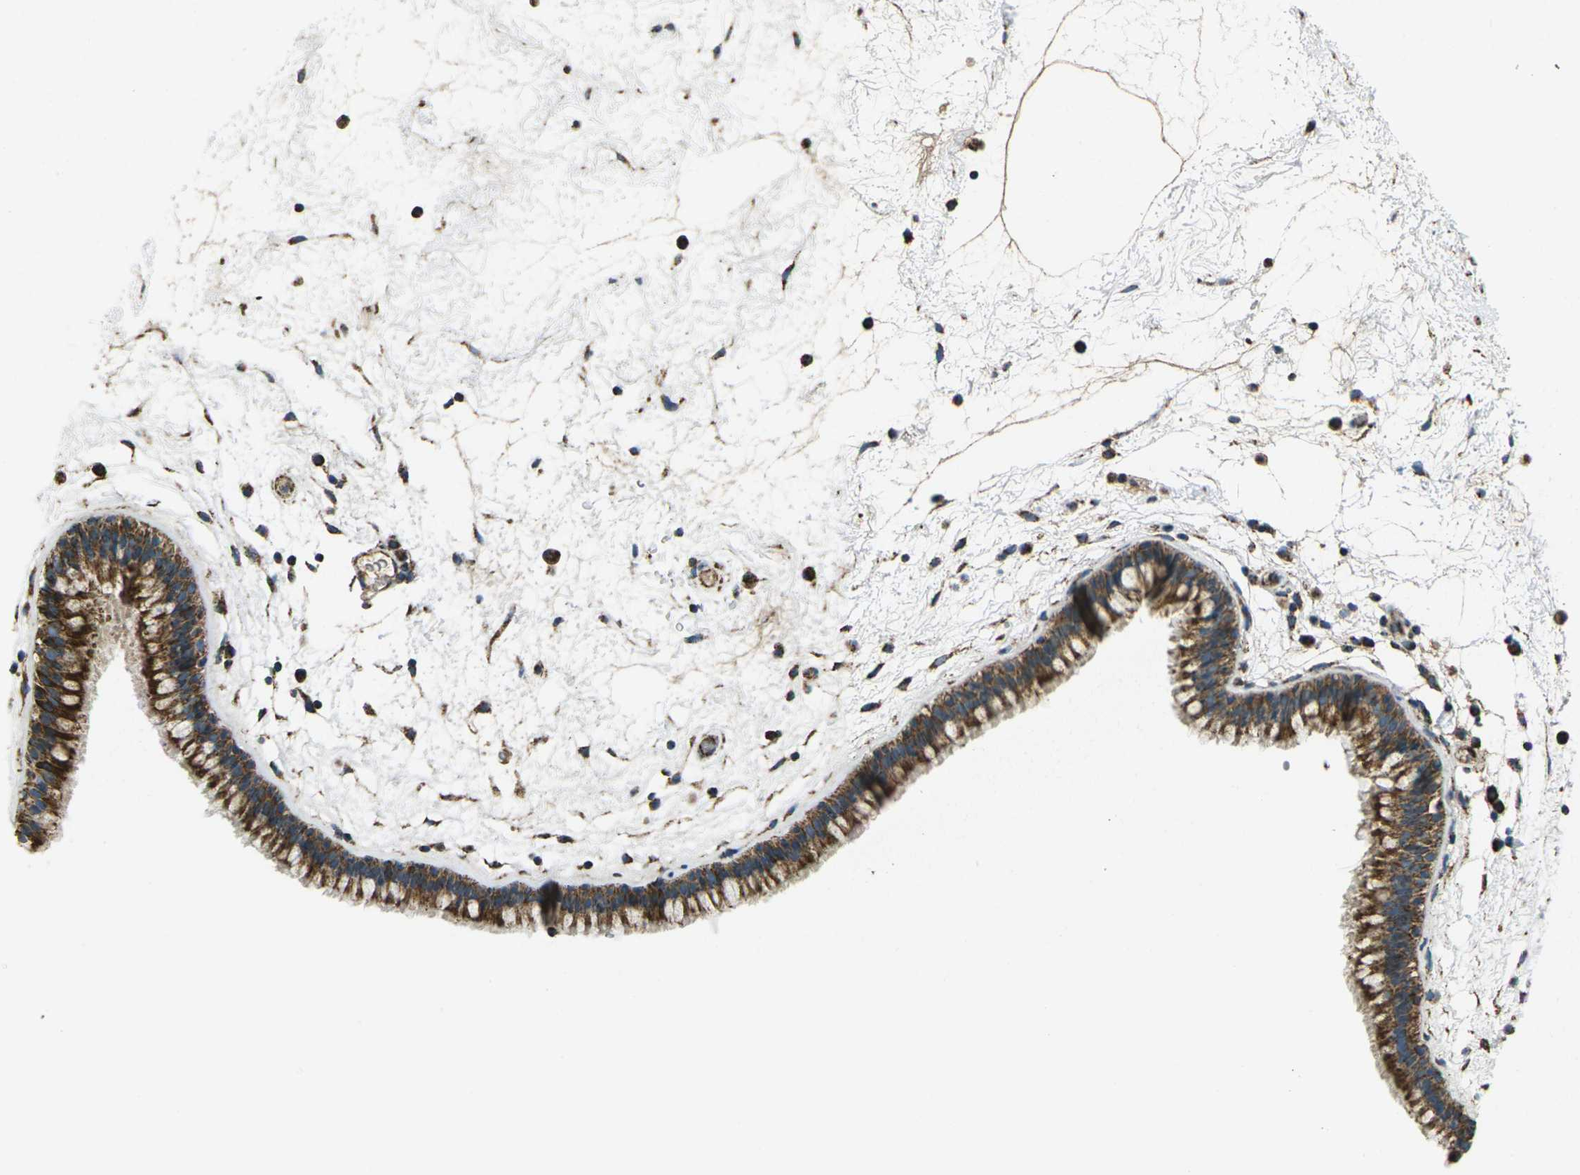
{"staining": {"intensity": "strong", "quantity": ">75%", "location": "cytoplasmic/membranous"}, "tissue": "nasopharynx", "cell_type": "Respiratory epithelial cells", "image_type": "normal", "snomed": [{"axis": "morphology", "description": "Normal tissue, NOS"}, {"axis": "morphology", "description": "Inflammation, NOS"}, {"axis": "topography", "description": "Nasopharynx"}], "caption": "Strong cytoplasmic/membranous positivity for a protein is present in about >75% of respiratory epithelial cells of benign nasopharynx using immunohistochemistry.", "gene": "KLHL5", "patient": {"sex": "male", "age": 48}}